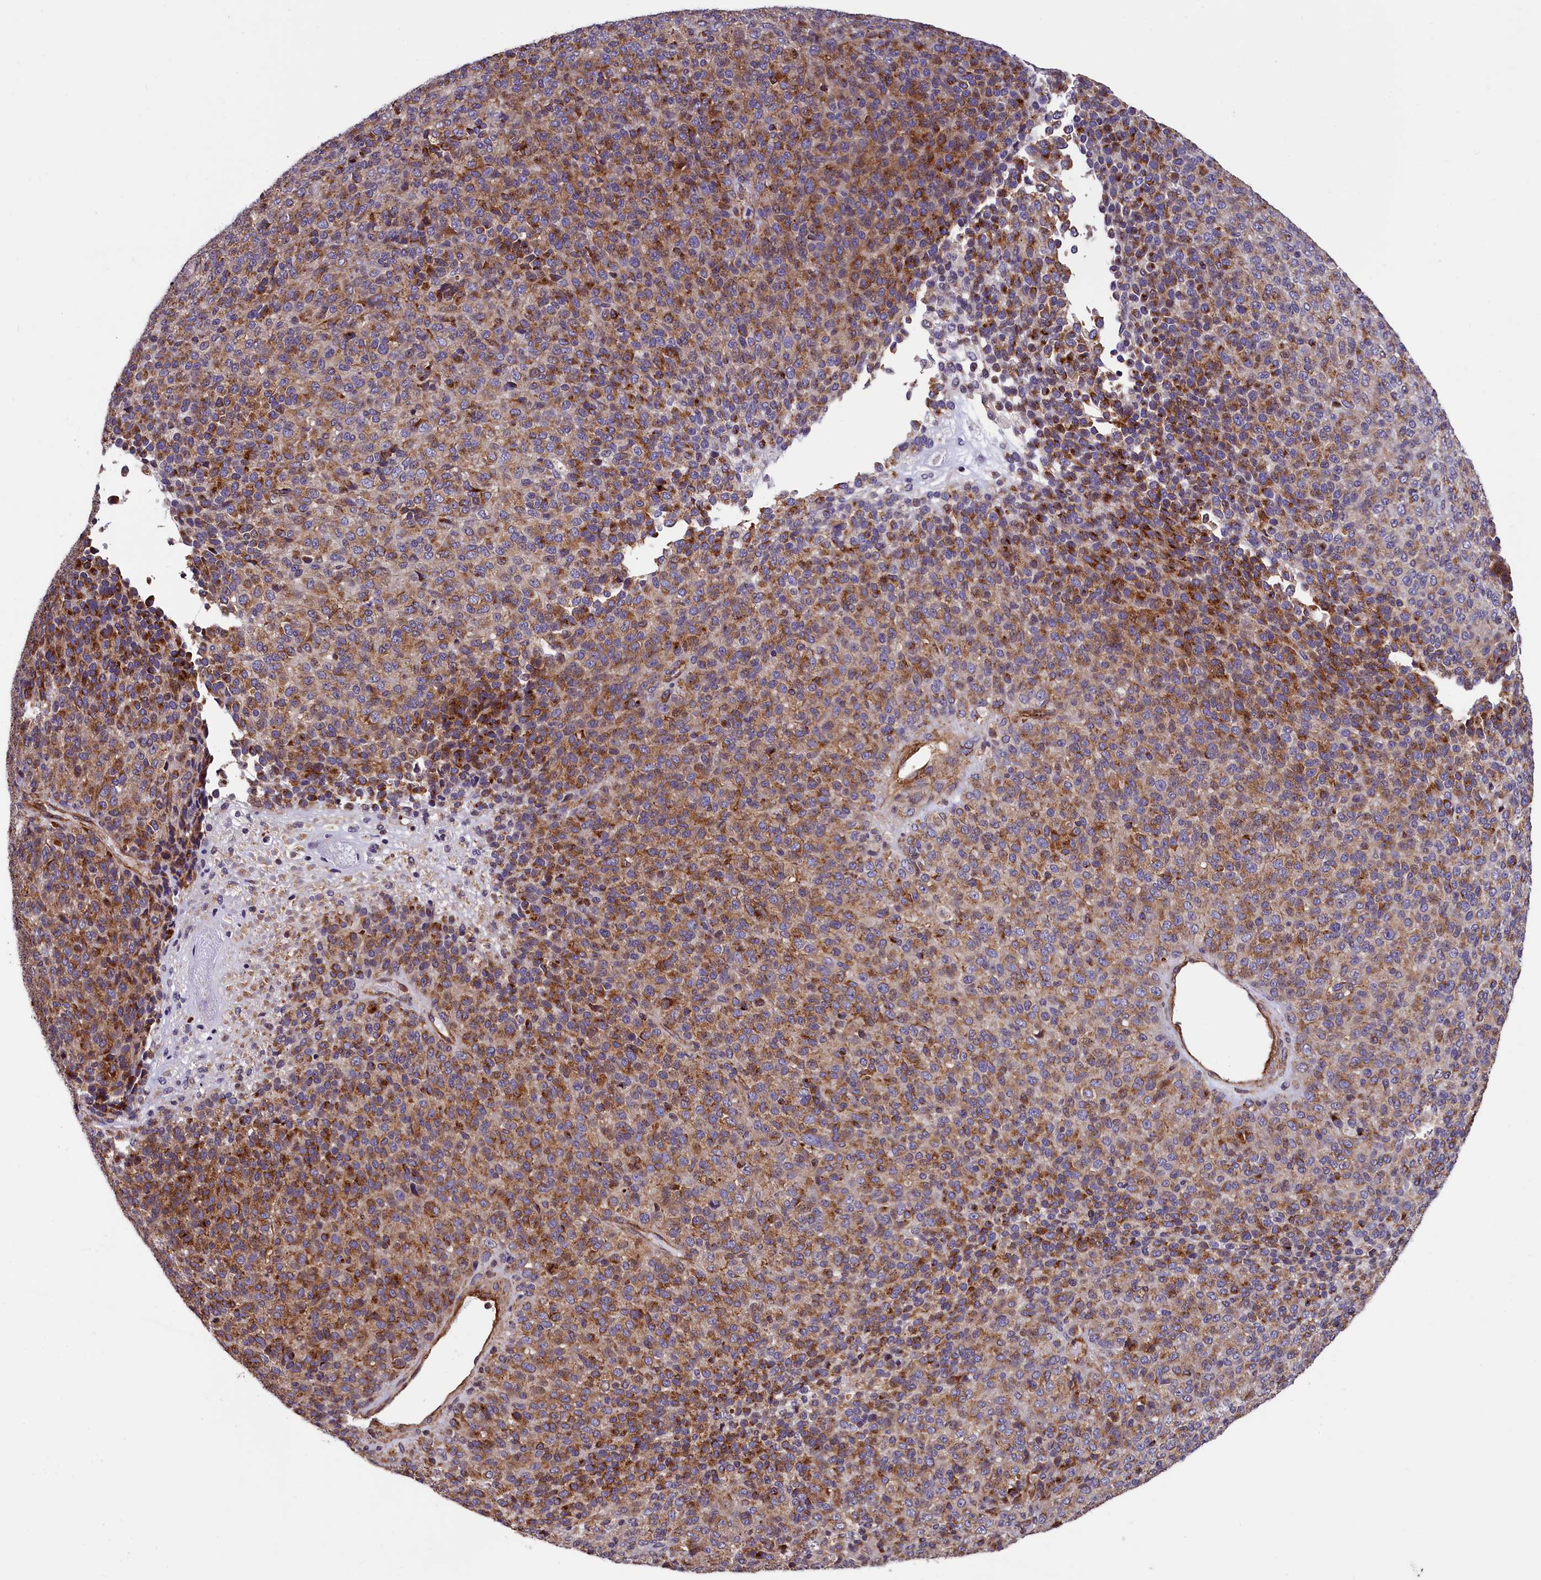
{"staining": {"intensity": "moderate", "quantity": ">75%", "location": "cytoplasmic/membranous"}, "tissue": "melanoma", "cell_type": "Tumor cells", "image_type": "cancer", "snomed": [{"axis": "morphology", "description": "Malignant melanoma, Metastatic site"}, {"axis": "topography", "description": "Brain"}], "caption": "Immunohistochemical staining of human melanoma demonstrates moderate cytoplasmic/membranous protein expression in approximately >75% of tumor cells.", "gene": "ZNF2", "patient": {"sex": "female", "age": 56}}